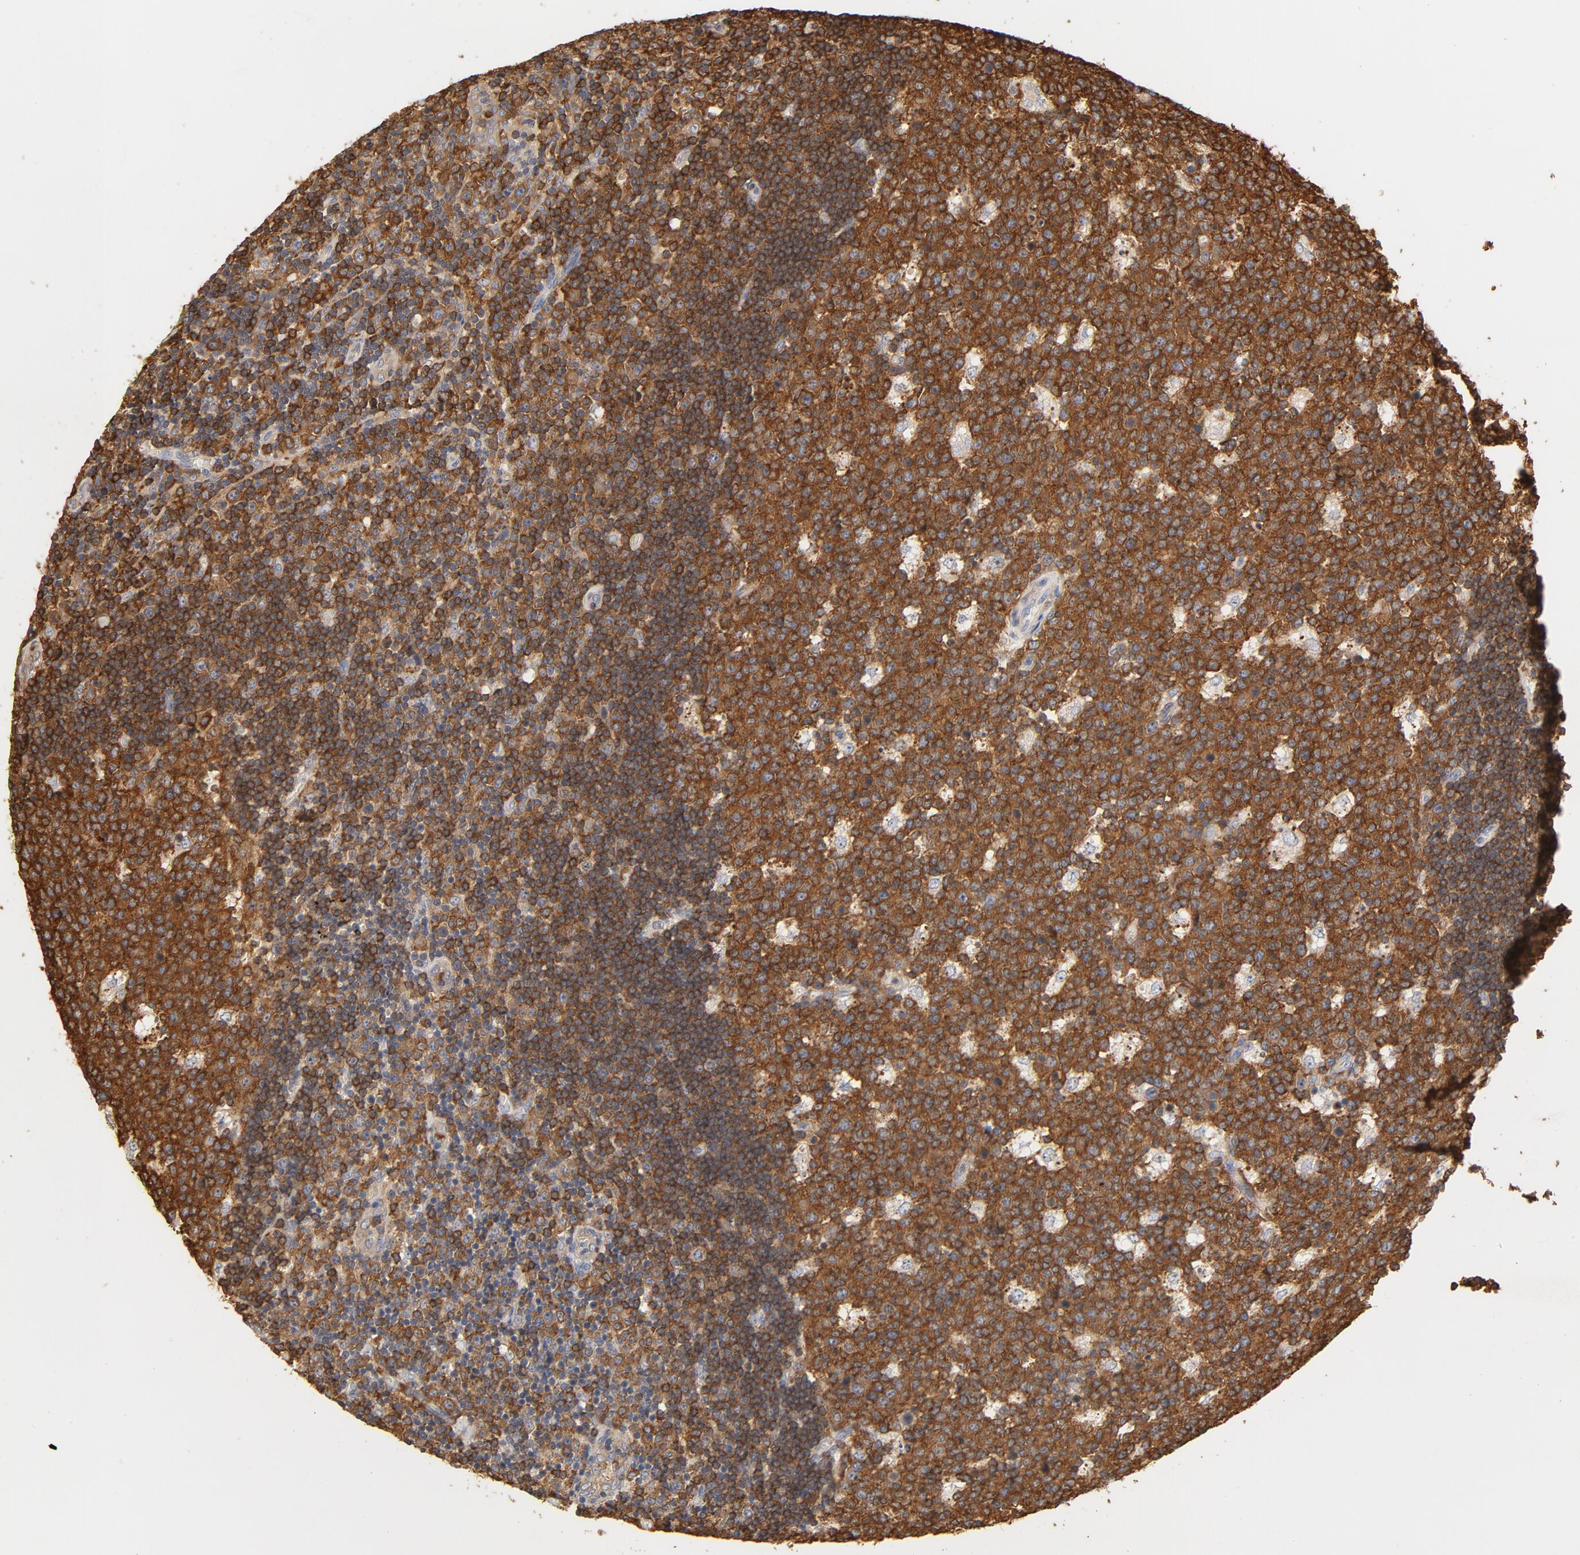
{"staining": {"intensity": "moderate", "quantity": ">75%", "location": "cytoplasmic/membranous"}, "tissue": "lymph node", "cell_type": "Germinal center cells", "image_type": "normal", "snomed": [{"axis": "morphology", "description": "Normal tissue, NOS"}, {"axis": "topography", "description": "Lymph node"}, {"axis": "topography", "description": "Salivary gland"}], "caption": "This histopathology image reveals immunohistochemistry (IHC) staining of normal lymph node, with medium moderate cytoplasmic/membranous expression in approximately >75% of germinal center cells.", "gene": "EZR", "patient": {"sex": "male", "age": 8}}